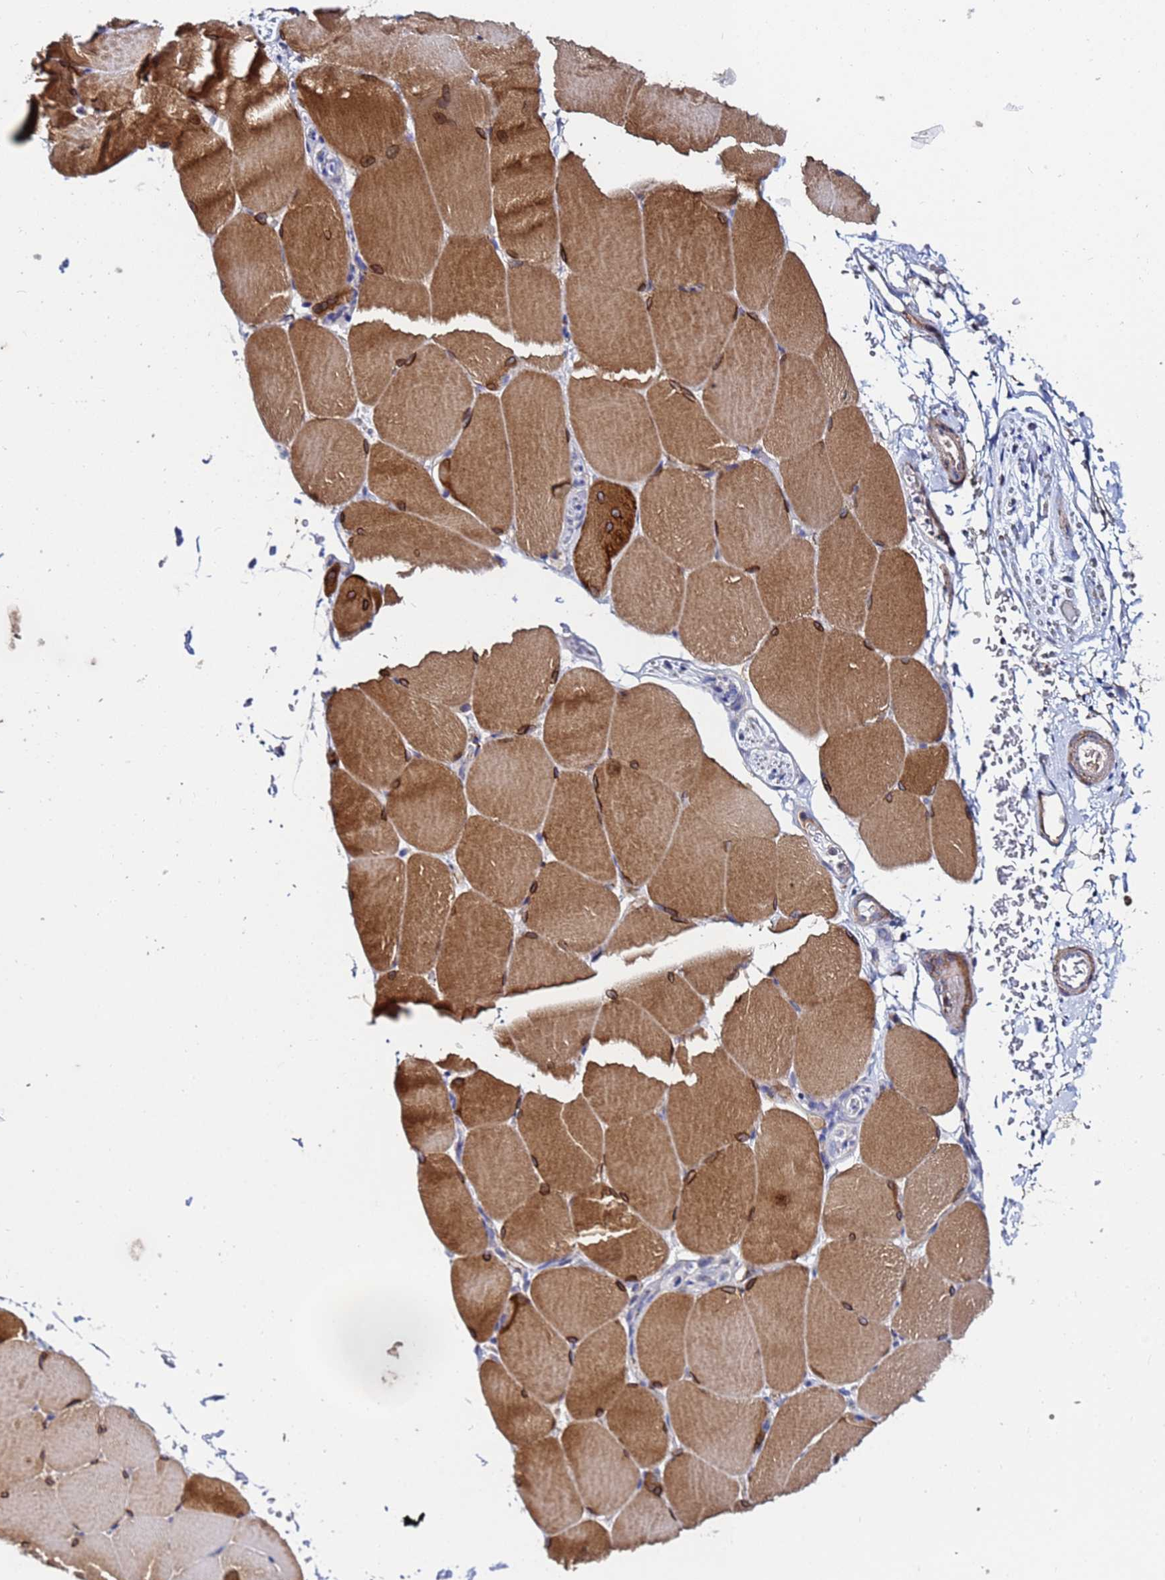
{"staining": {"intensity": "strong", "quantity": ">75%", "location": "cytoplasmic/membranous"}, "tissue": "skeletal muscle", "cell_type": "Myocytes", "image_type": "normal", "snomed": [{"axis": "morphology", "description": "Normal tissue, NOS"}, {"axis": "topography", "description": "Skeletal muscle"}, {"axis": "topography", "description": "Parathyroid gland"}], "caption": "This is a micrograph of immunohistochemistry (IHC) staining of unremarkable skeletal muscle, which shows strong staining in the cytoplasmic/membranous of myocytes.", "gene": "C5orf34", "patient": {"sex": "female", "age": 37}}